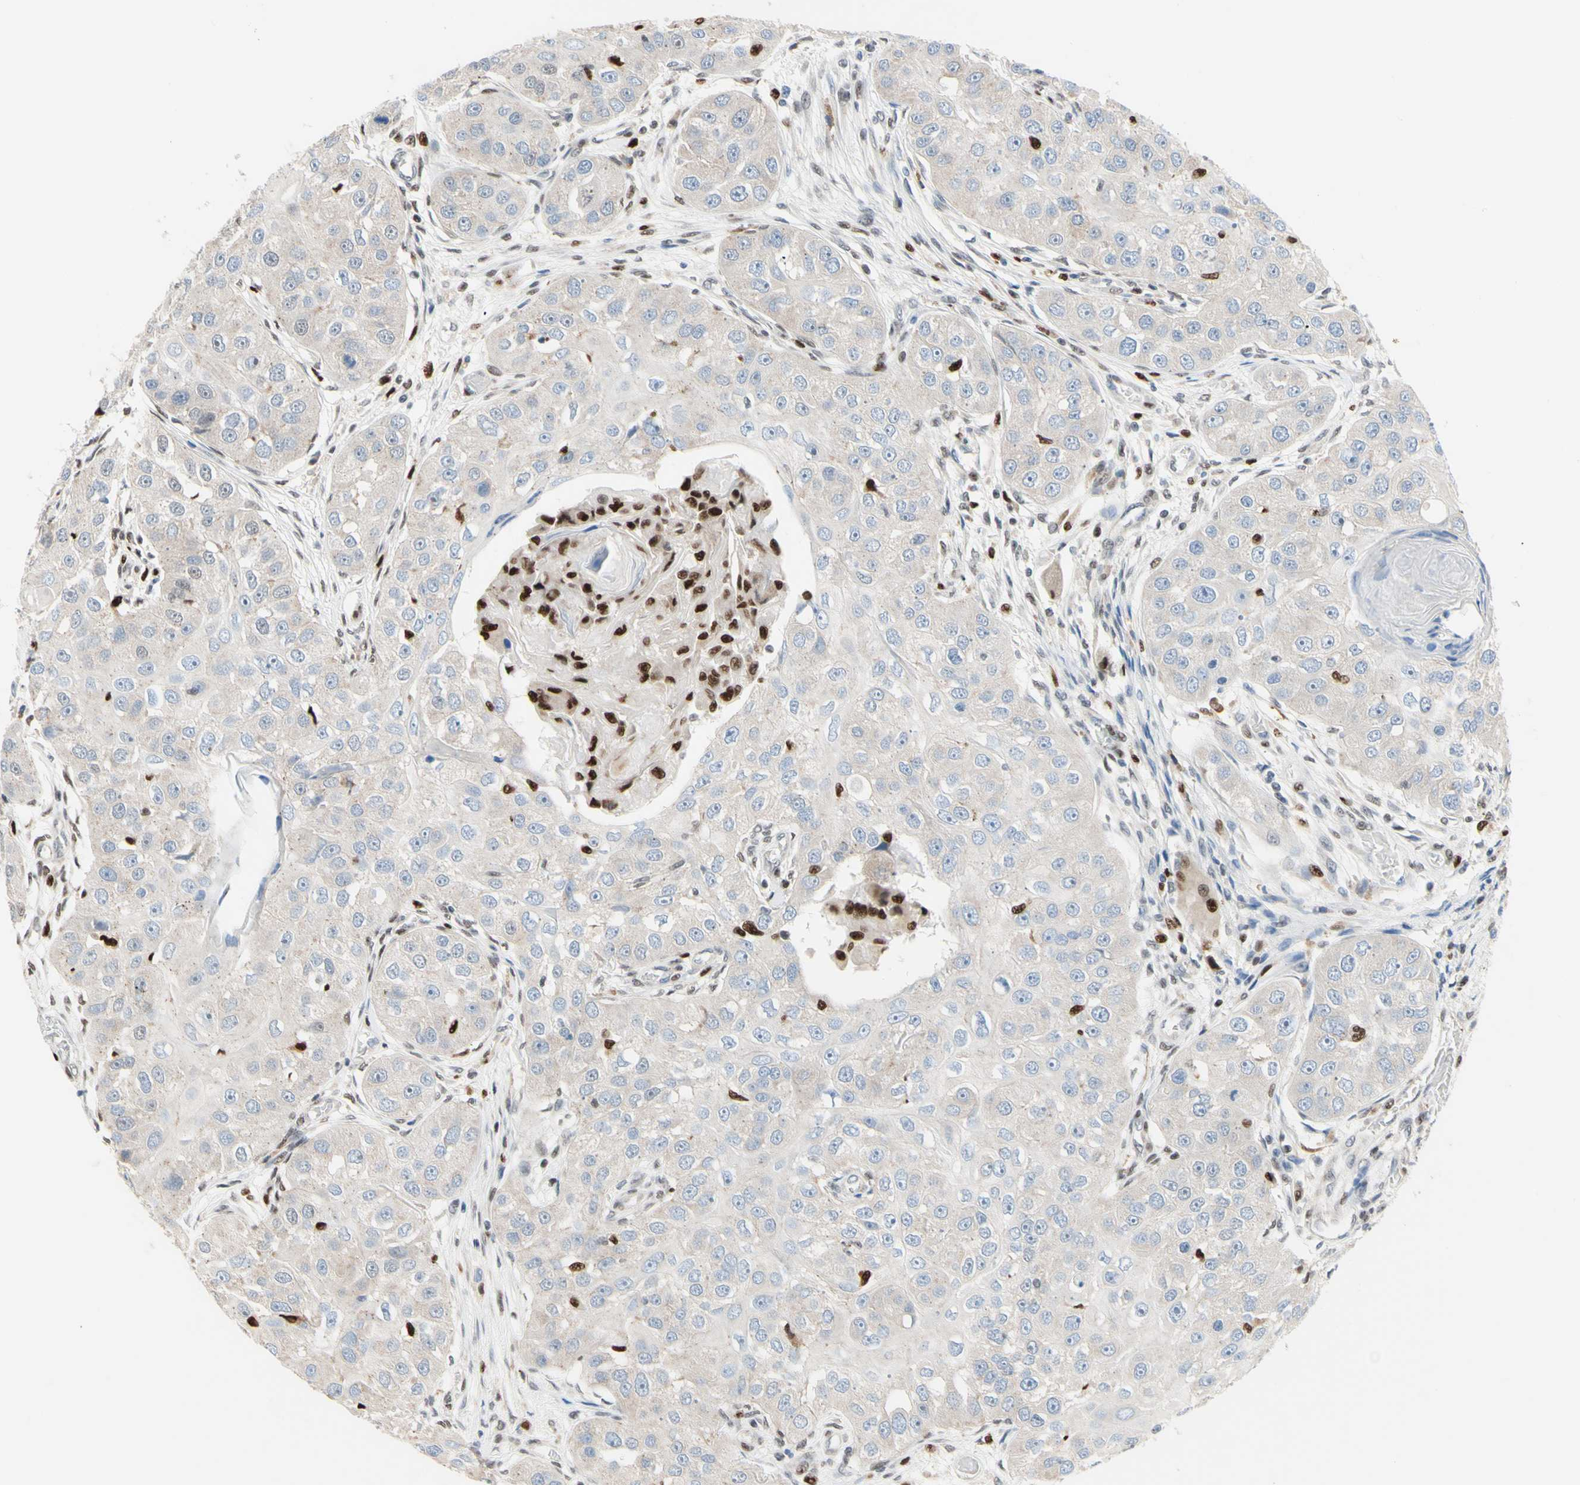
{"staining": {"intensity": "weak", "quantity": ">75%", "location": "cytoplasmic/membranous"}, "tissue": "head and neck cancer", "cell_type": "Tumor cells", "image_type": "cancer", "snomed": [{"axis": "morphology", "description": "Normal tissue, NOS"}, {"axis": "morphology", "description": "Squamous cell carcinoma, NOS"}, {"axis": "topography", "description": "Skeletal muscle"}, {"axis": "topography", "description": "Head-Neck"}], "caption": "Immunohistochemical staining of human head and neck cancer shows low levels of weak cytoplasmic/membranous staining in about >75% of tumor cells. The staining was performed using DAB (3,3'-diaminobenzidine) to visualize the protein expression in brown, while the nuclei were stained in blue with hematoxylin (Magnification: 20x).", "gene": "EED", "patient": {"sex": "male", "age": 51}}